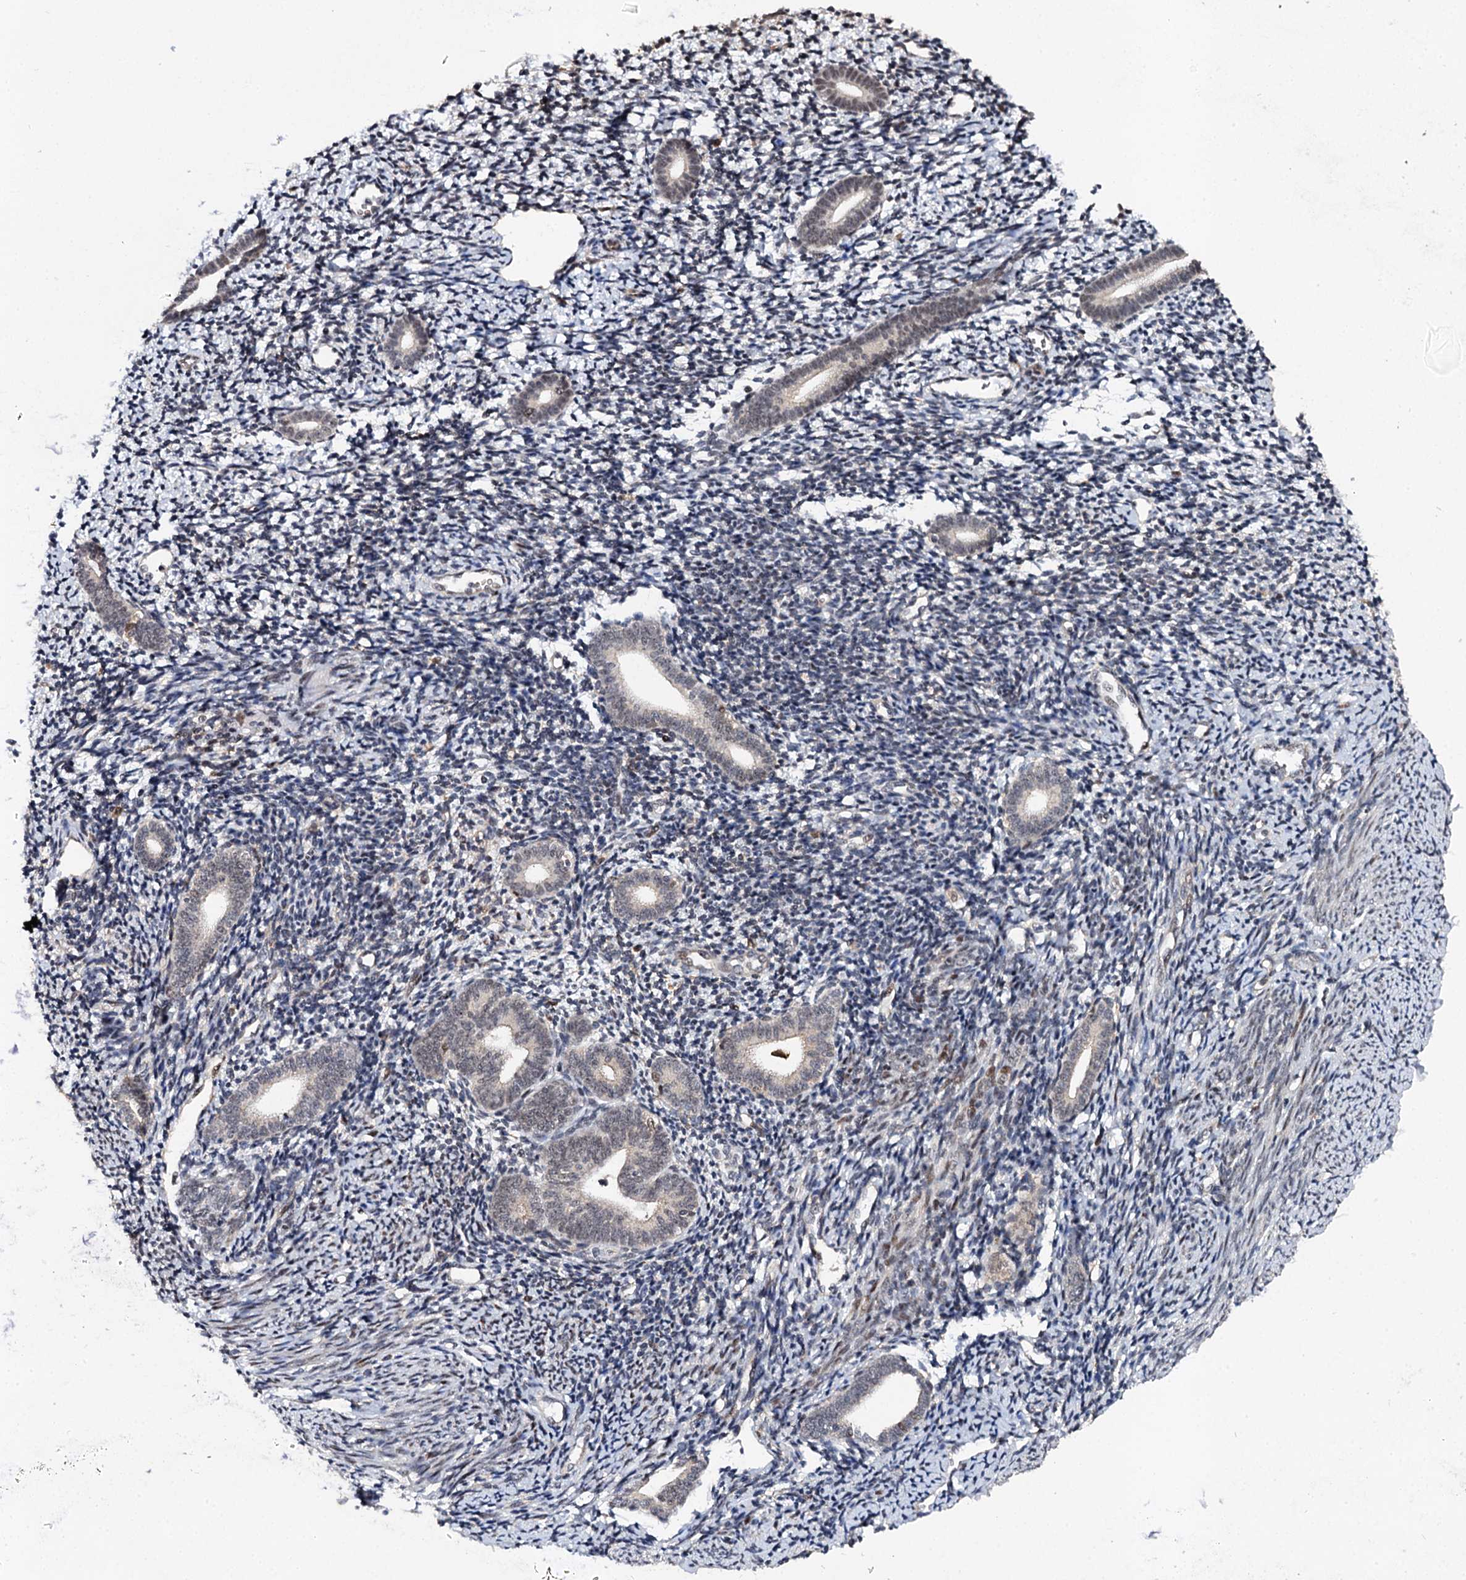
{"staining": {"intensity": "moderate", "quantity": "<25%", "location": "nuclear"}, "tissue": "endometrium", "cell_type": "Cells in endometrial stroma", "image_type": "normal", "snomed": [{"axis": "morphology", "description": "Normal tissue, NOS"}, {"axis": "topography", "description": "Endometrium"}], "caption": "Unremarkable endometrium was stained to show a protein in brown. There is low levels of moderate nuclear staining in about <25% of cells in endometrial stroma. (DAB (3,3'-diaminobenzidine) = brown stain, brightfield microscopy at high magnification).", "gene": "BUD13", "patient": {"sex": "female", "age": 56}}